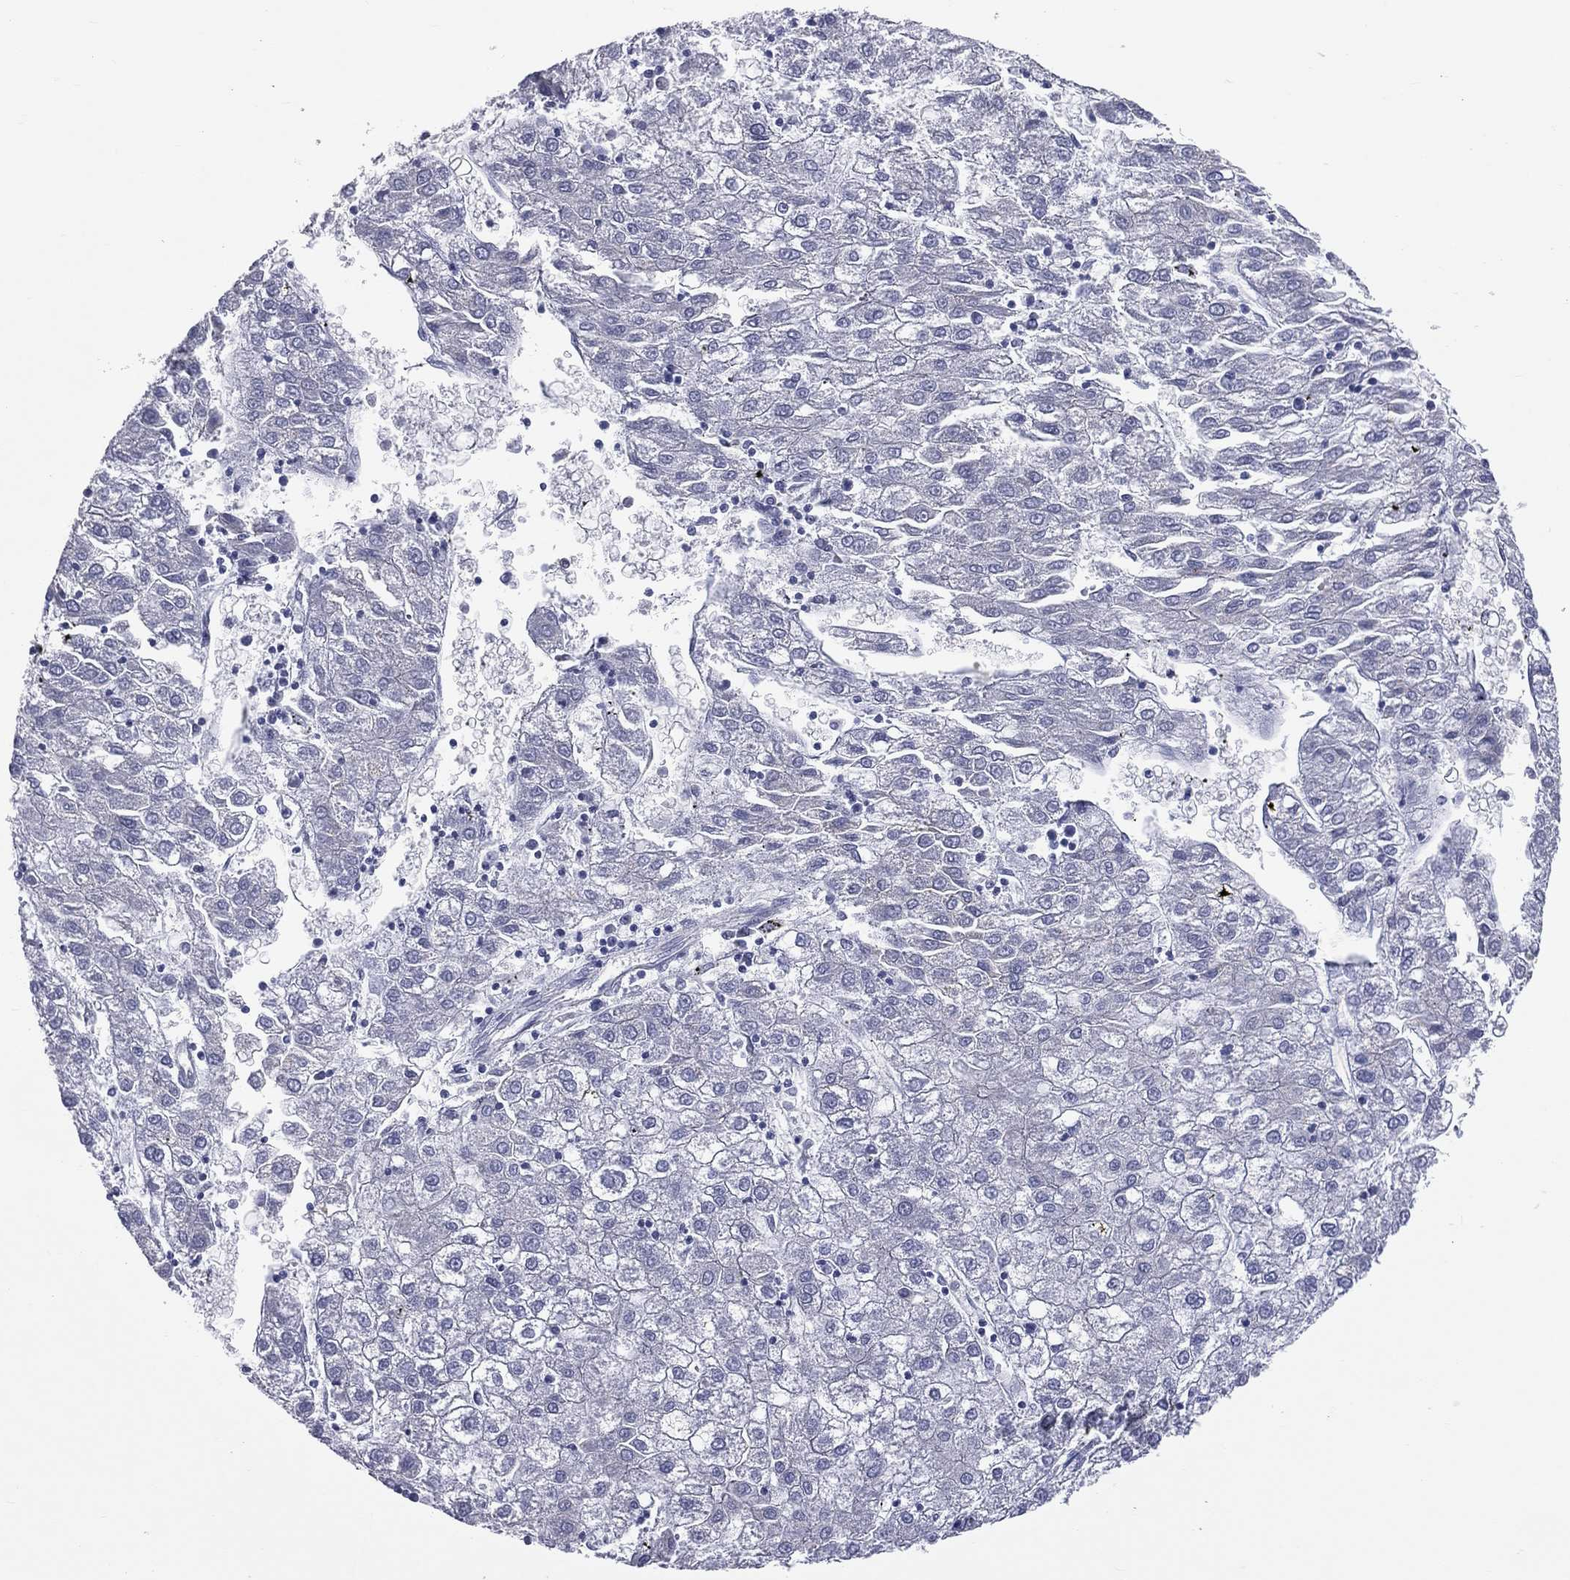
{"staining": {"intensity": "negative", "quantity": "none", "location": "none"}, "tissue": "liver cancer", "cell_type": "Tumor cells", "image_type": "cancer", "snomed": [{"axis": "morphology", "description": "Carcinoma, Hepatocellular, NOS"}, {"axis": "topography", "description": "Liver"}], "caption": "Protein analysis of liver hepatocellular carcinoma demonstrates no significant positivity in tumor cells.", "gene": "MLN", "patient": {"sex": "male", "age": 72}}